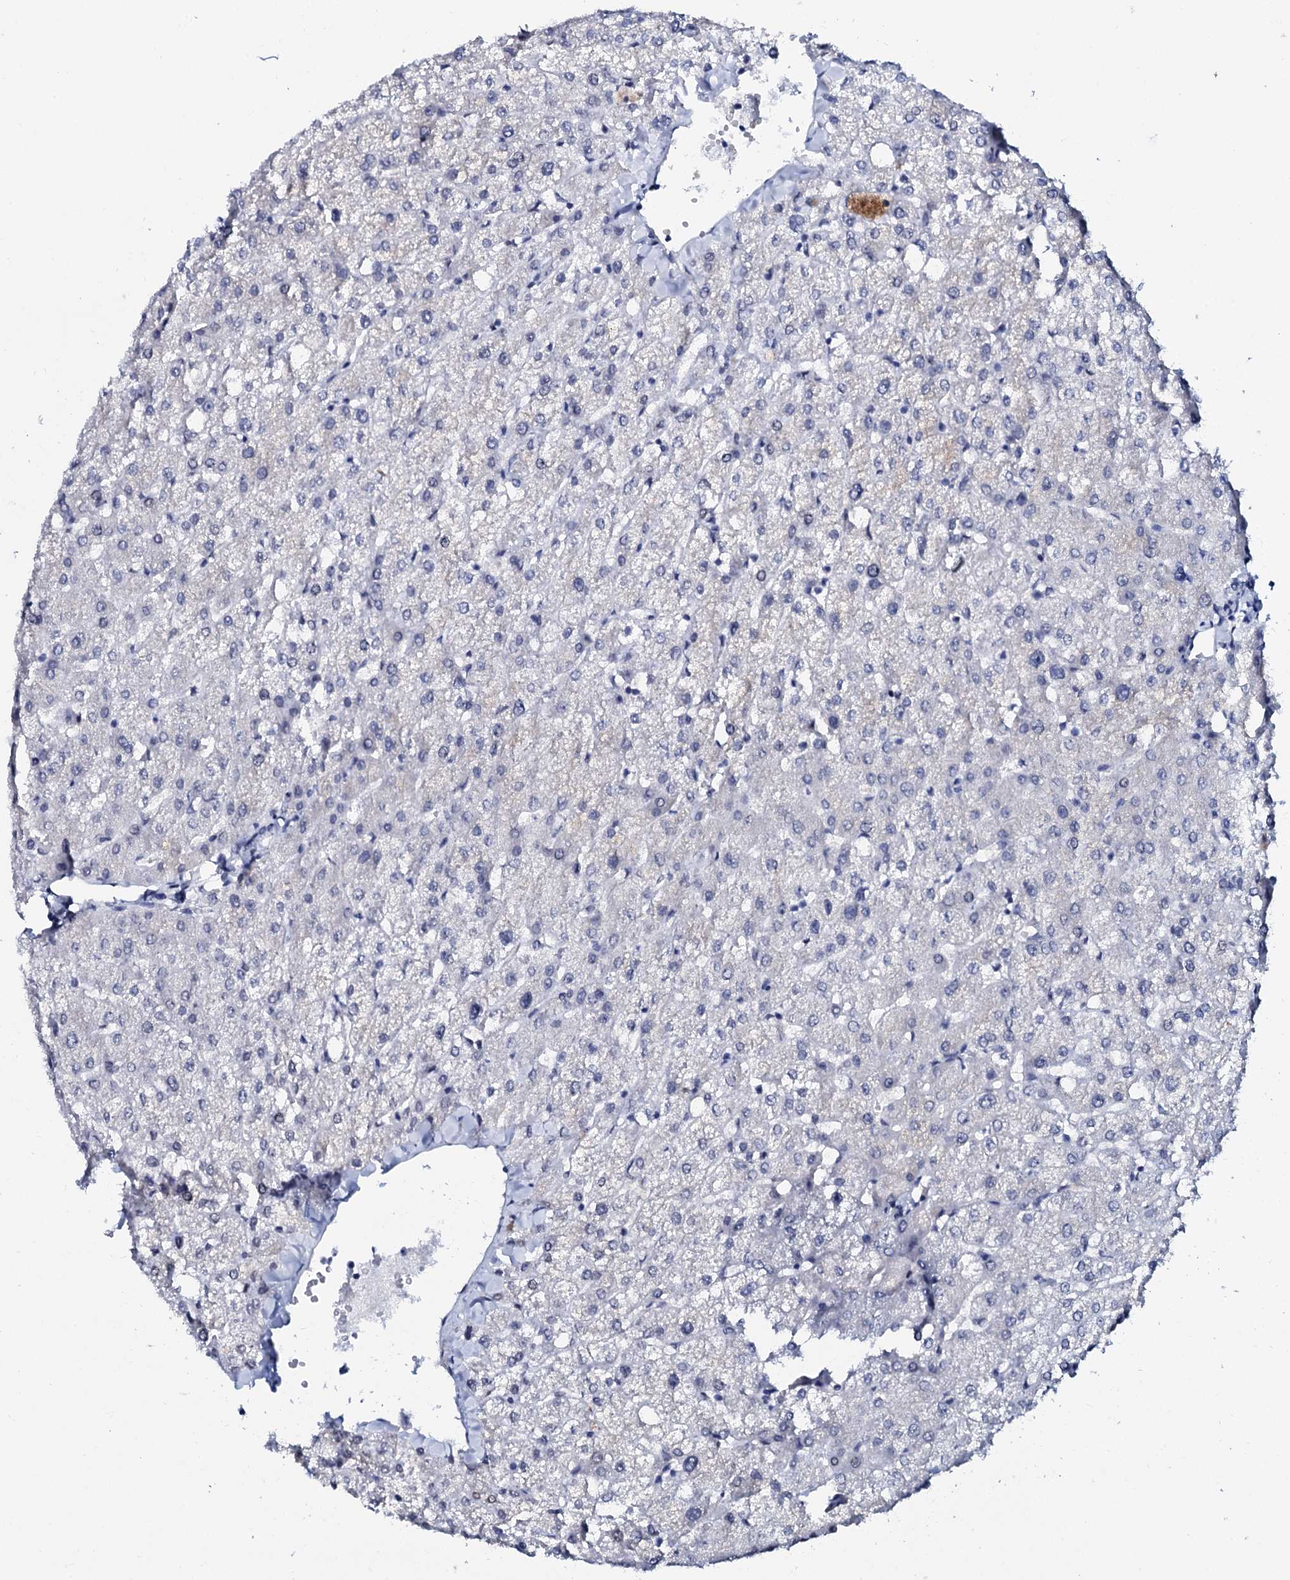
{"staining": {"intensity": "negative", "quantity": "none", "location": "none"}, "tissue": "liver", "cell_type": "Cholangiocytes", "image_type": "normal", "snomed": [{"axis": "morphology", "description": "Normal tissue, NOS"}, {"axis": "topography", "description": "Liver"}], "caption": "This is an immunohistochemistry (IHC) histopathology image of unremarkable human liver. There is no staining in cholangiocytes.", "gene": "SPATA19", "patient": {"sex": "female", "age": 54}}